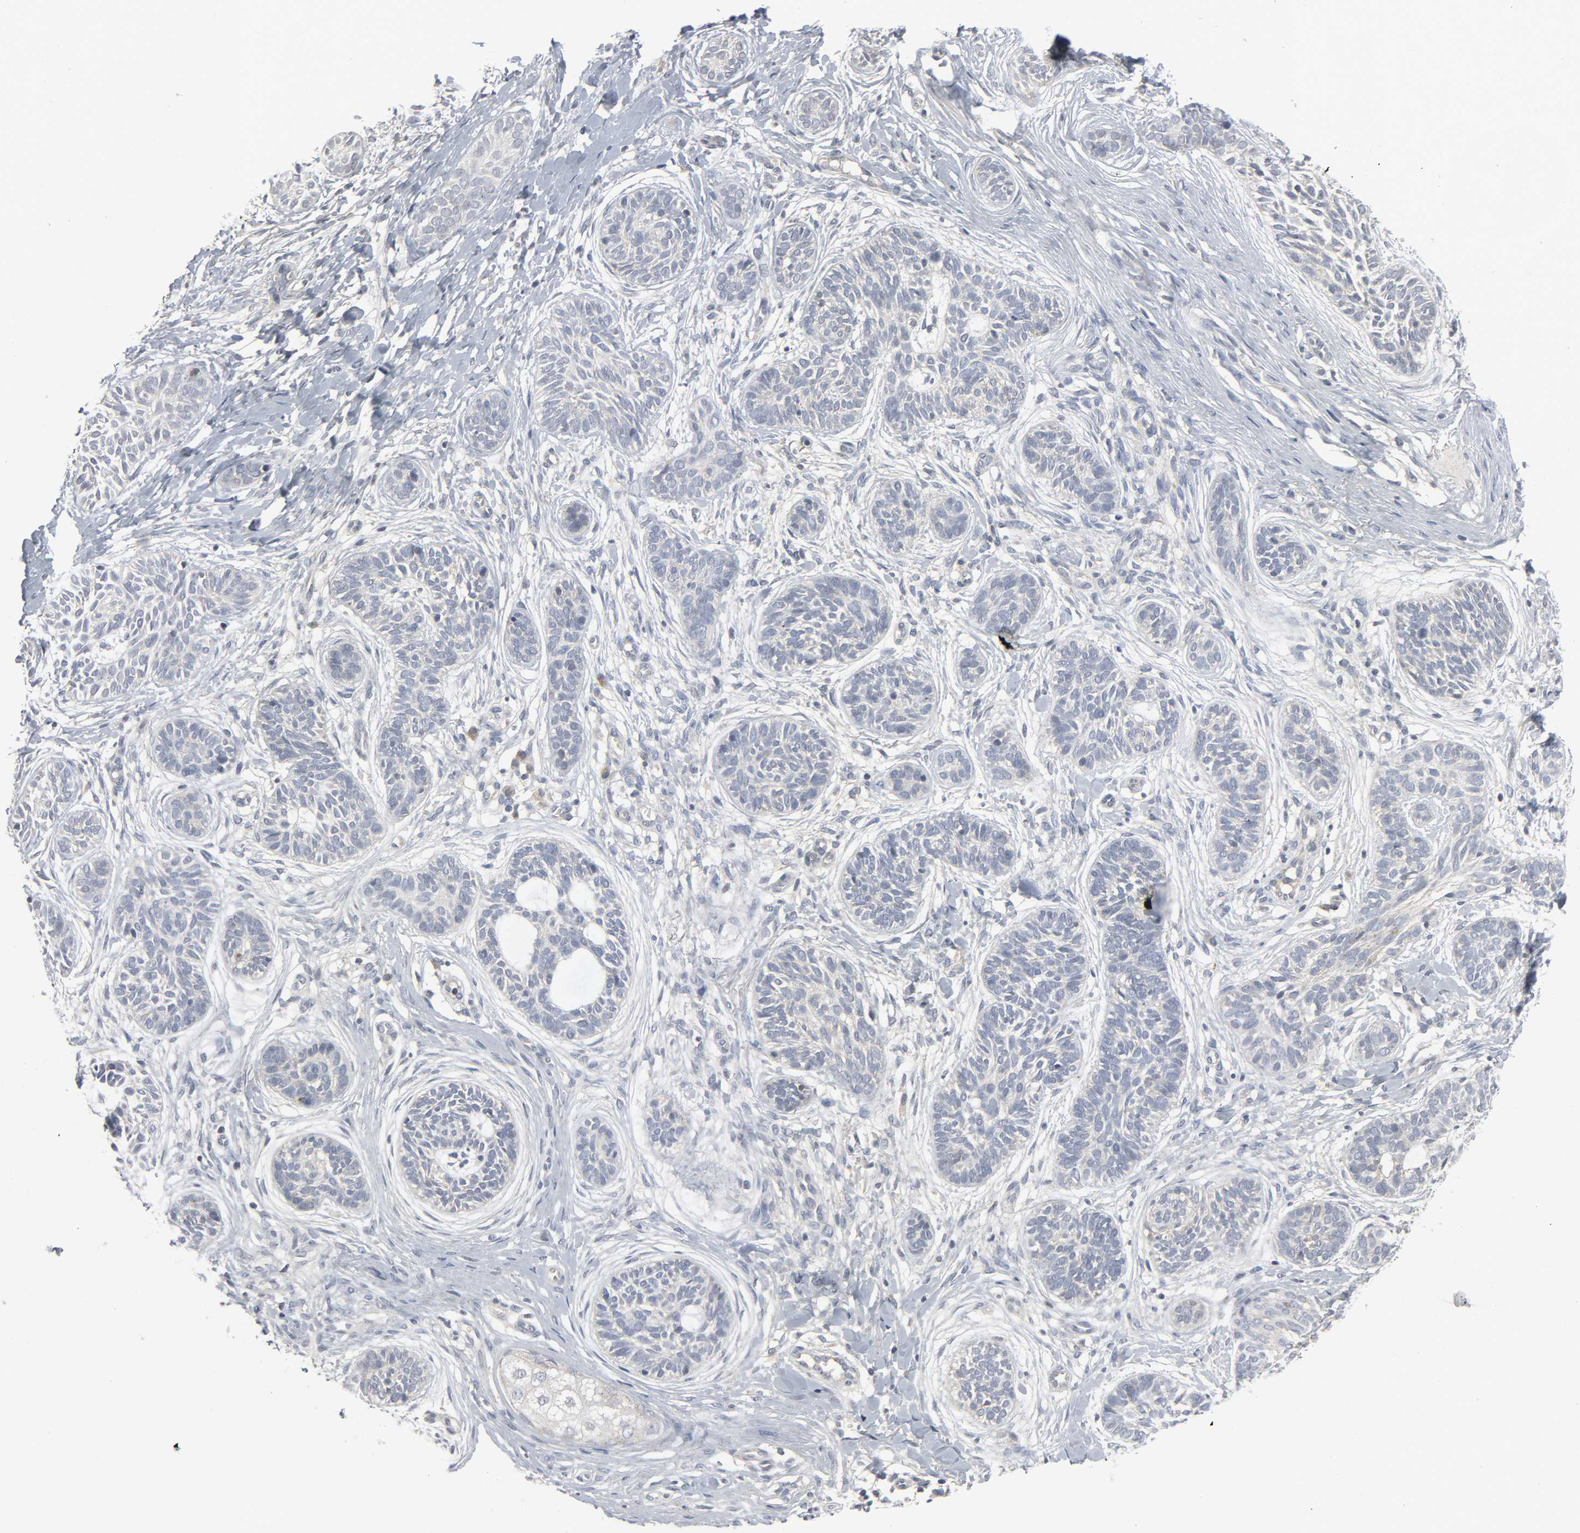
{"staining": {"intensity": "negative", "quantity": "none", "location": "none"}, "tissue": "skin cancer", "cell_type": "Tumor cells", "image_type": "cancer", "snomed": [{"axis": "morphology", "description": "Normal tissue, NOS"}, {"axis": "morphology", "description": "Basal cell carcinoma"}, {"axis": "topography", "description": "Skin"}], "caption": "The histopathology image demonstrates no significant staining in tumor cells of skin cancer (basal cell carcinoma). (IHC, brightfield microscopy, high magnification).", "gene": "CLIP1", "patient": {"sex": "male", "age": 63}}